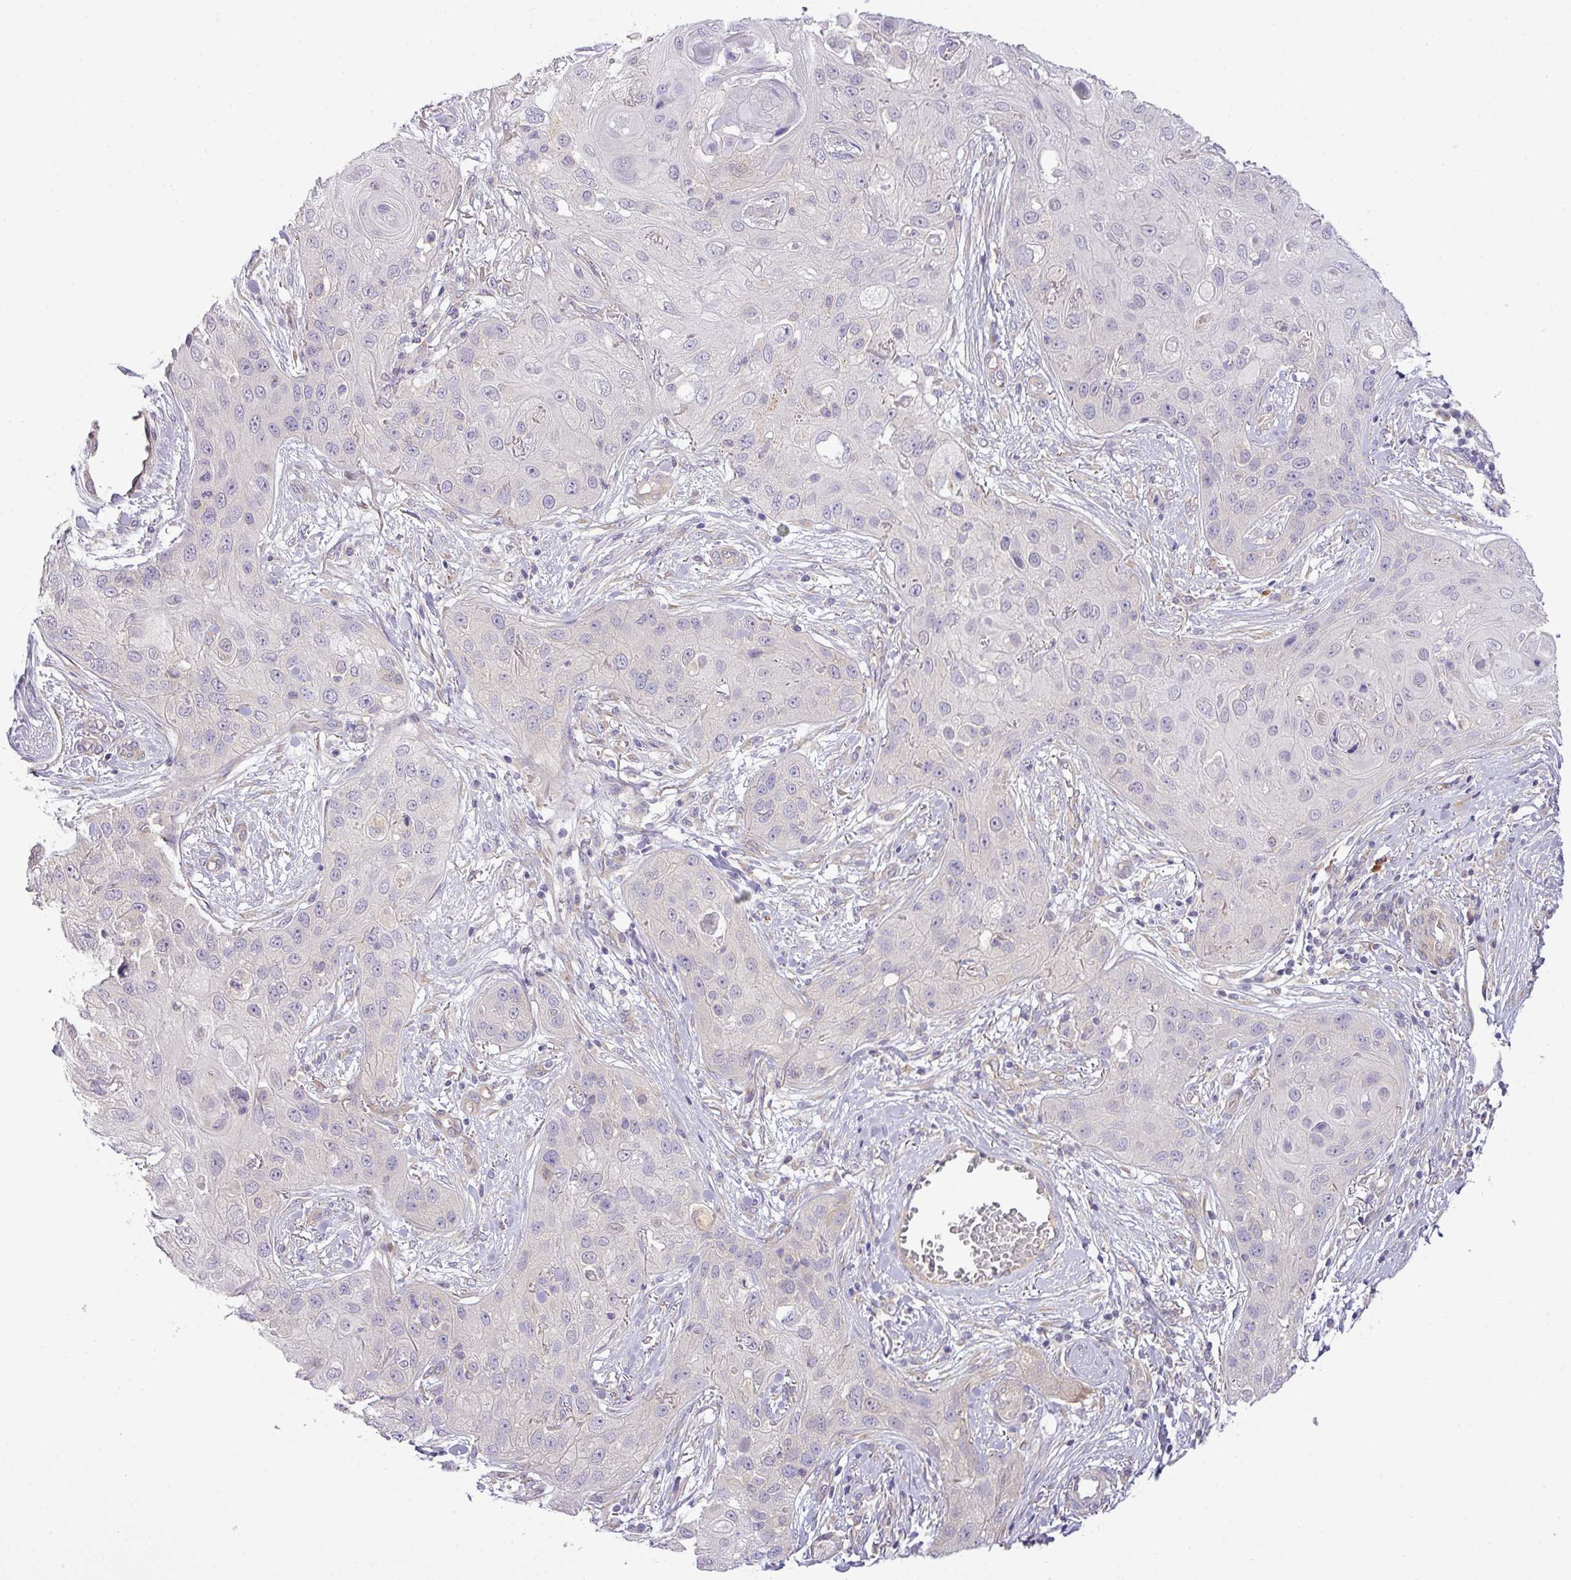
{"staining": {"intensity": "negative", "quantity": "none", "location": "none"}, "tissue": "skin cancer", "cell_type": "Tumor cells", "image_type": "cancer", "snomed": [{"axis": "morphology", "description": "Squamous cell carcinoma, NOS"}, {"axis": "topography", "description": "Skin"}, {"axis": "topography", "description": "Vulva"}], "caption": "Skin cancer was stained to show a protein in brown. There is no significant staining in tumor cells.", "gene": "FAM222B", "patient": {"sex": "female", "age": 86}}